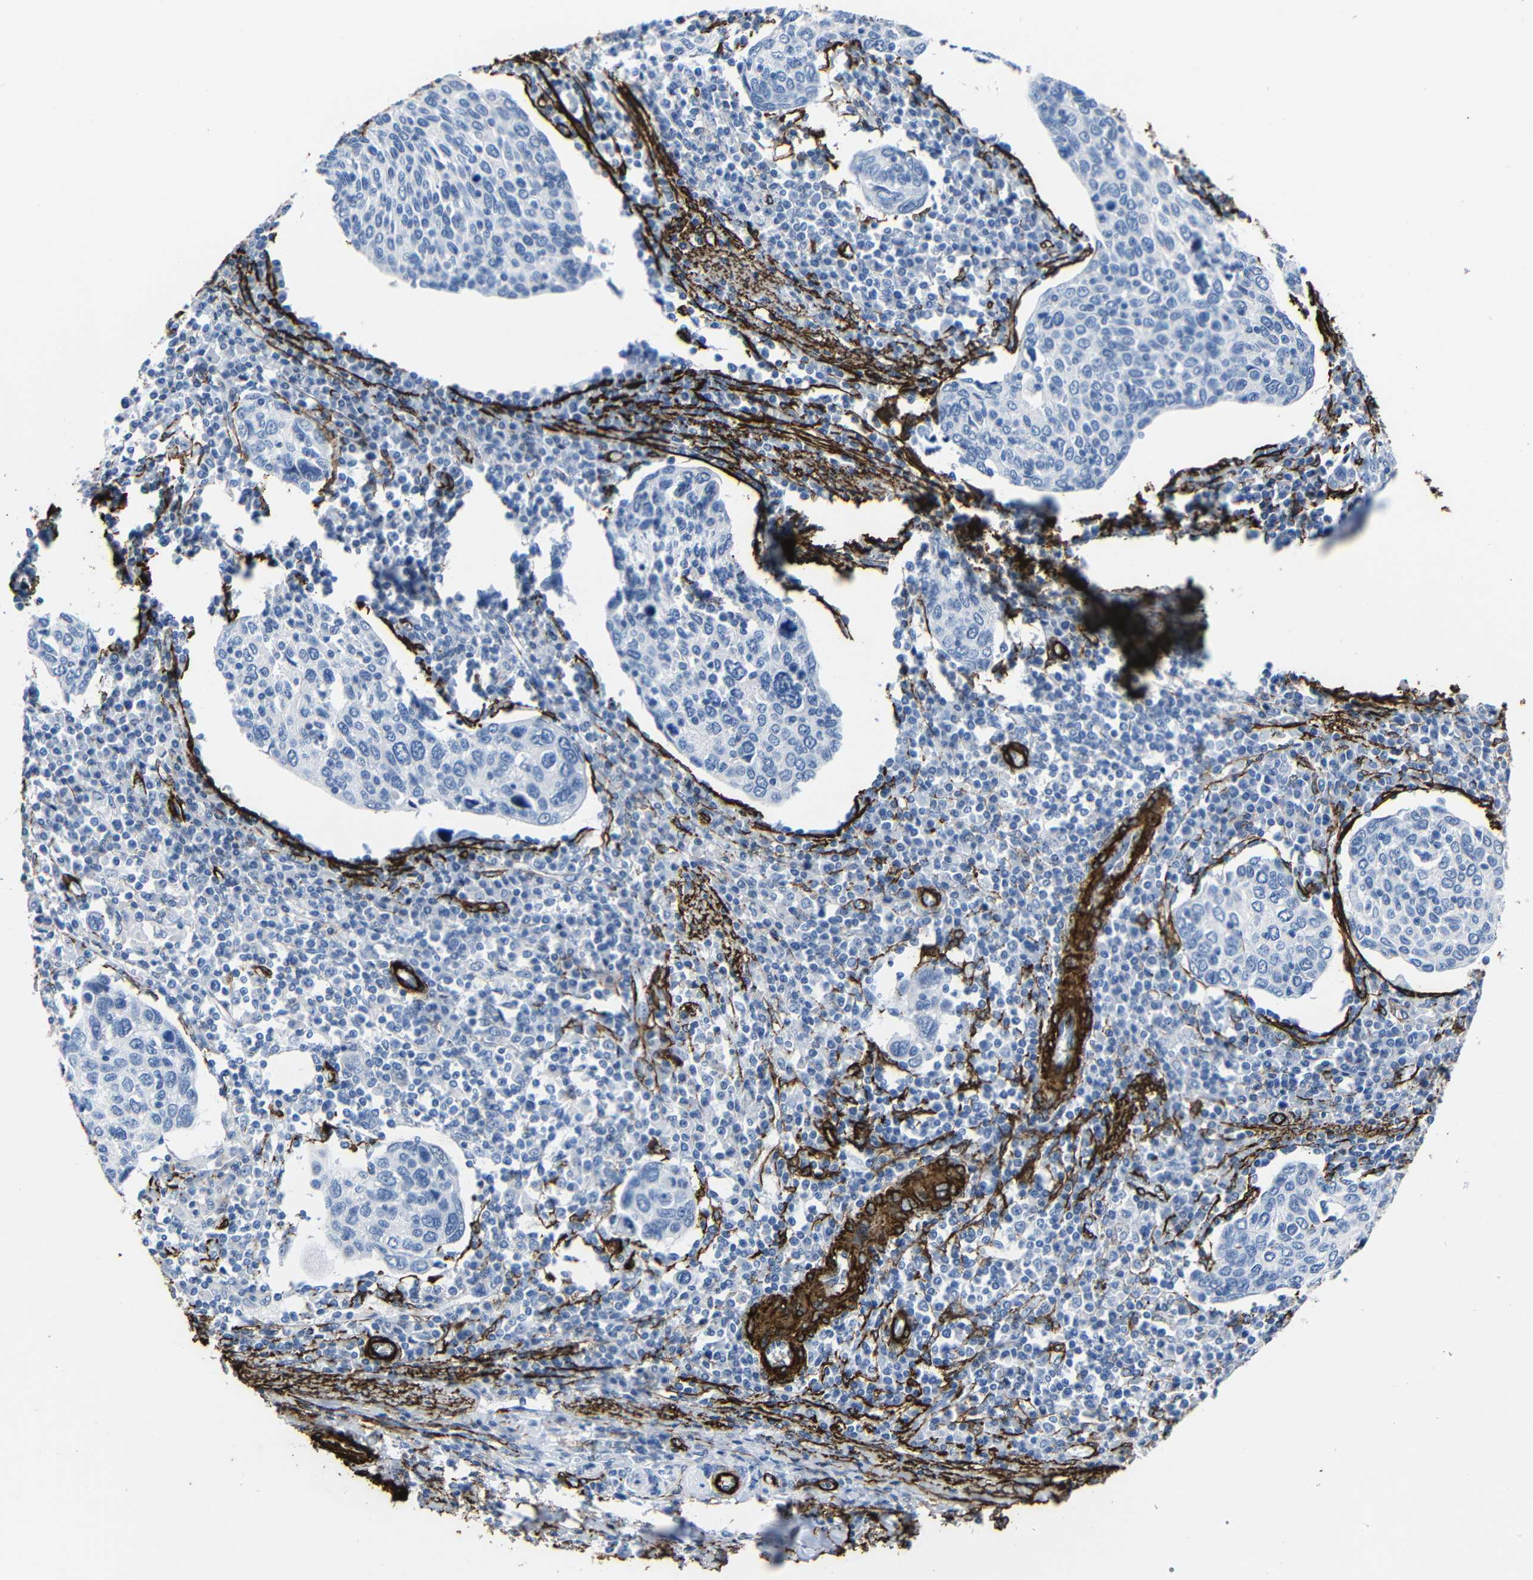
{"staining": {"intensity": "negative", "quantity": "none", "location": "none"}, "tissue": "cervical cancer", "cell_type": "Tumor cells", "image_type": "cancer", "snomed": [{"axis": "morphology", "description": "Squamous cell carcinoma, NOS"}, {"axis": "topography", "description": "Cervix"}], "caption": "Immunohistochemistry of human cervical squamous cell carcinoma displays no expression in tumor cells.", "gene": "ACTA2", "patient": {"sex": "female", "age": 40}}